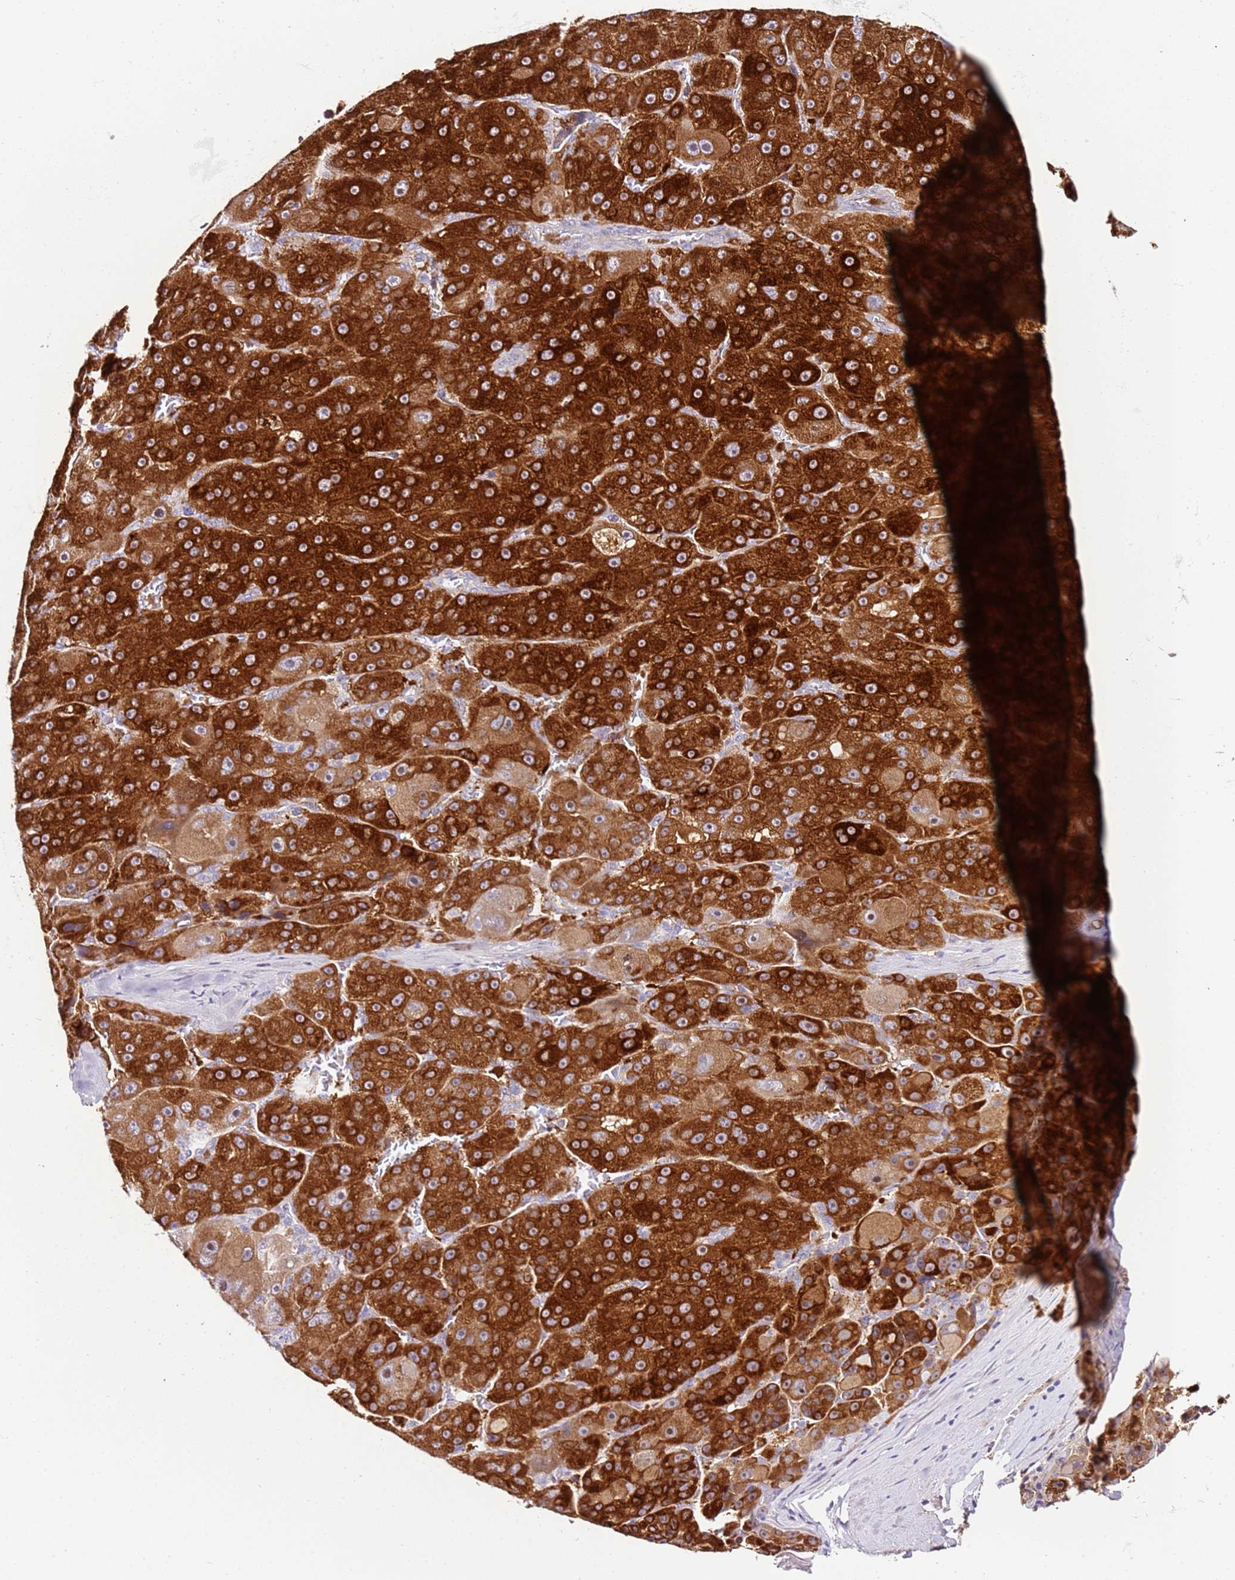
{"staining": {"intensity": "strong", "quantity": ">75%", "location": "cytoplasmic/membranous"}, "tissue": "liver cancer", "cell_type": "Tumor cells", "image_type": "cancer", "snomed": [{"axis": "morphology", "description": "Carcinoma, Hepatocellular, NOS"}, {"axis": "topography", "description": "Liver"}], "caption": "Immunohistochemistry (IHC) micrograph of neoplastic tissue: human liver cancer (hepatocellular carcinoma) stained using IHC exhibits high levels of strong protein expression localized specifically in the cytoplasmic/membranous of tumor cells, appearing as a cytoplasmic/membranous brown color.", "gene": "HGD", "patient": {"sex": "male", "age": 76}}